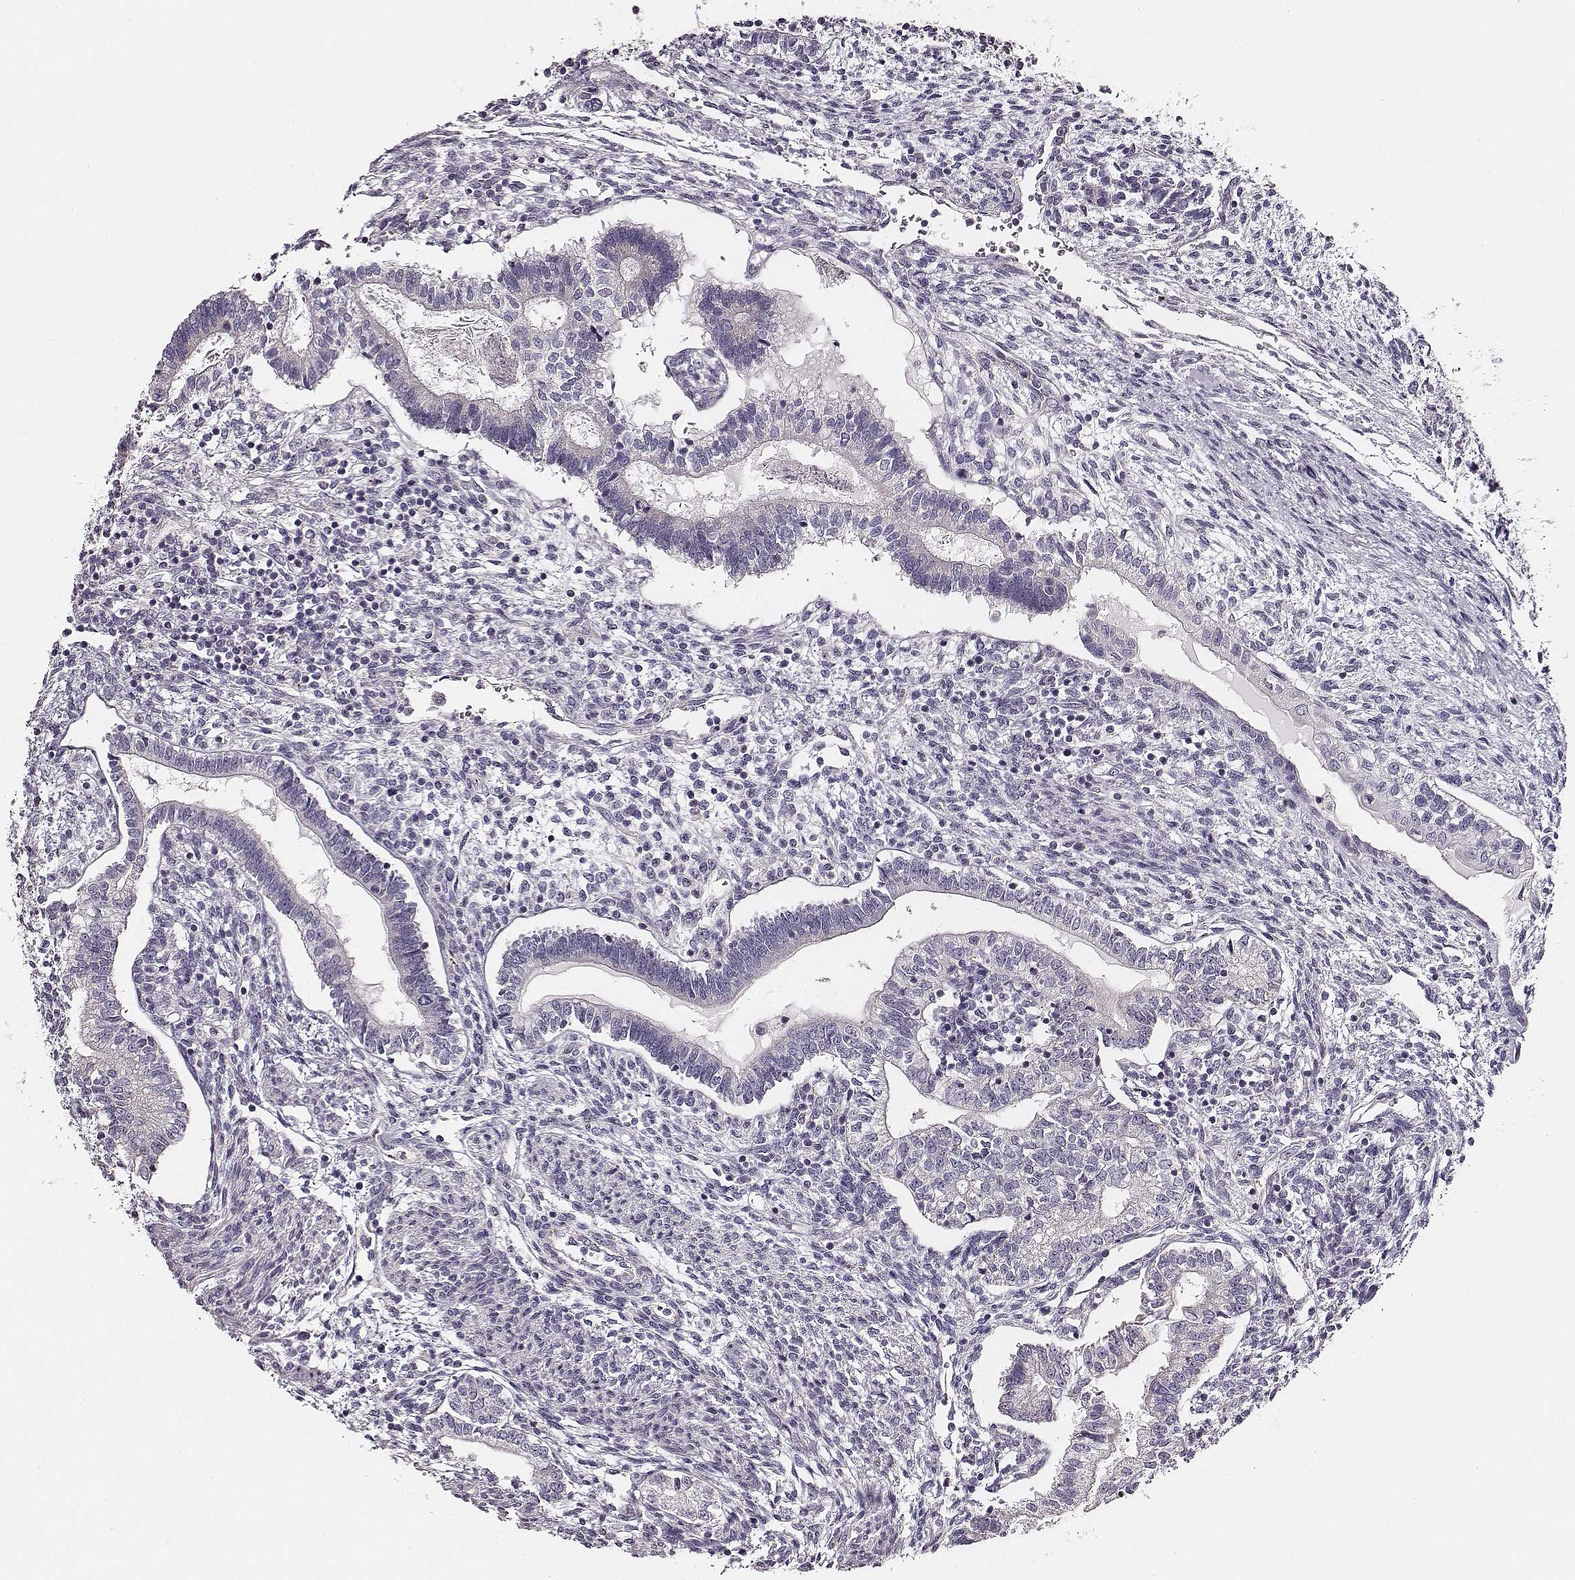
{"staining": {"intensity": "negative", "quantity": "none", "location": "none"}, "tissue": "testis cancer", "cell_type": "Tumor cells", "image_type": "cancer", "snomed": [{"axis": "morphology", "description": "Carcinoma, Embryonal, NOS"}, {"axis": "topography", "description": "Testis"}], "caption": "DAB (3,3'-diaminobenzidine) immunohistochemical staining of human testis cancer shows no significant positivity in tumor cells. (DAB IHC with hematoxylin counter stain).", "gene": "UBL4B", "patient": {"sex": "male", "age": 37}}